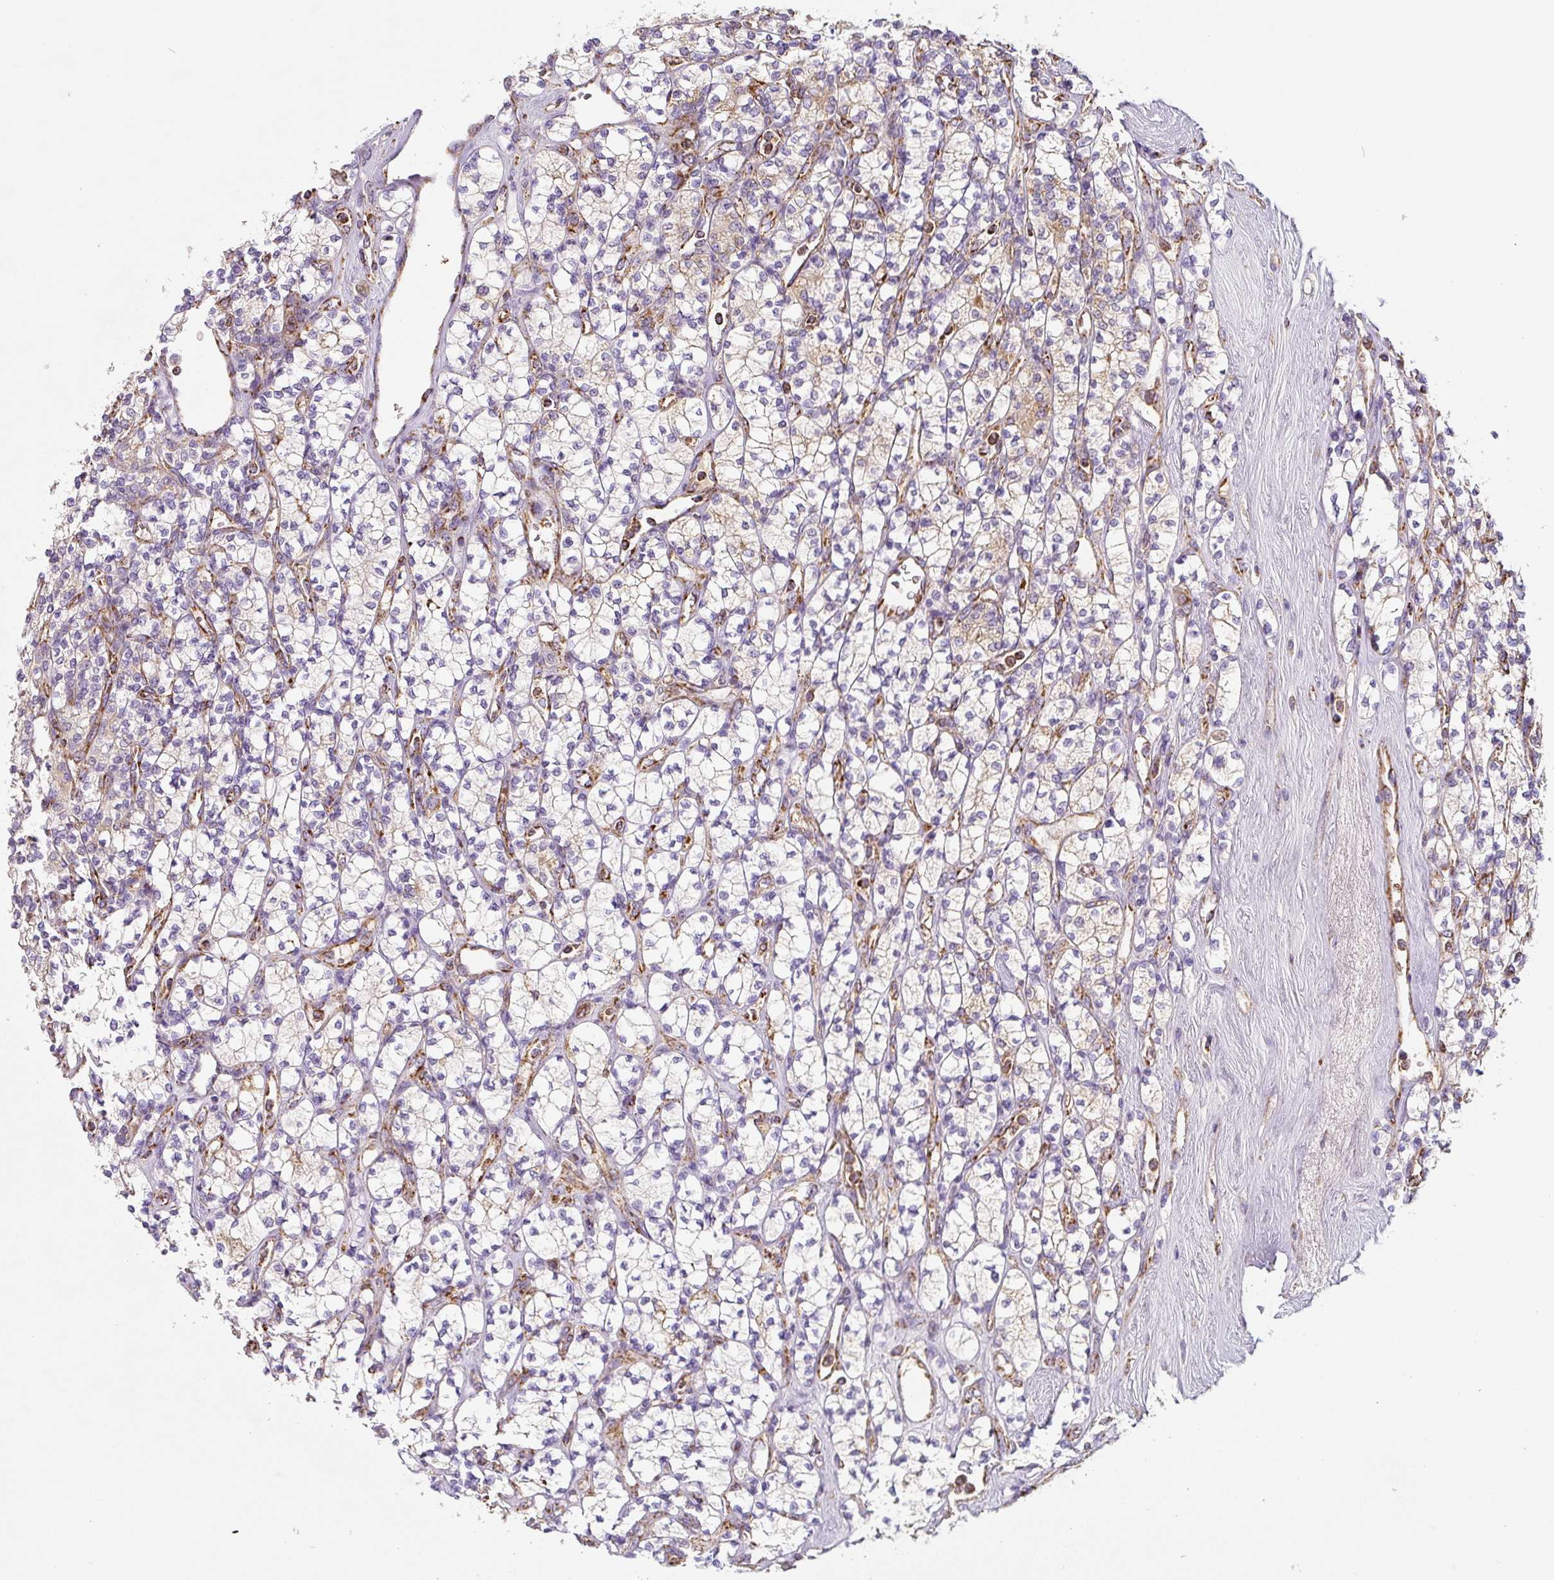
{"staining": {"intensity": "weak", "quantity": "25%-75%", "location": "cytoplasmic/membranous"}, "tissue": "renal cancer", "cell_type": "Tumor cells", "image_type": "cancer", "snomed": [{"axis": "morphology", "description": "Adenocarcinoma, NOS"}, {"axis": "topography", "description": "Kidney"}], "caption": "A brown stain highlights weak cytoplasmic/membranous staining of a protein in human adenocarcinoma (renal) tumor cells. The staining was performed using DAB (3,3'-diaminobenzidine), with brown indicating positive protein expression. Nuclei are stained blue with hematoxylin.", "gene": "MT-CO2", "patient": {"sex": "male", "age": 77}}